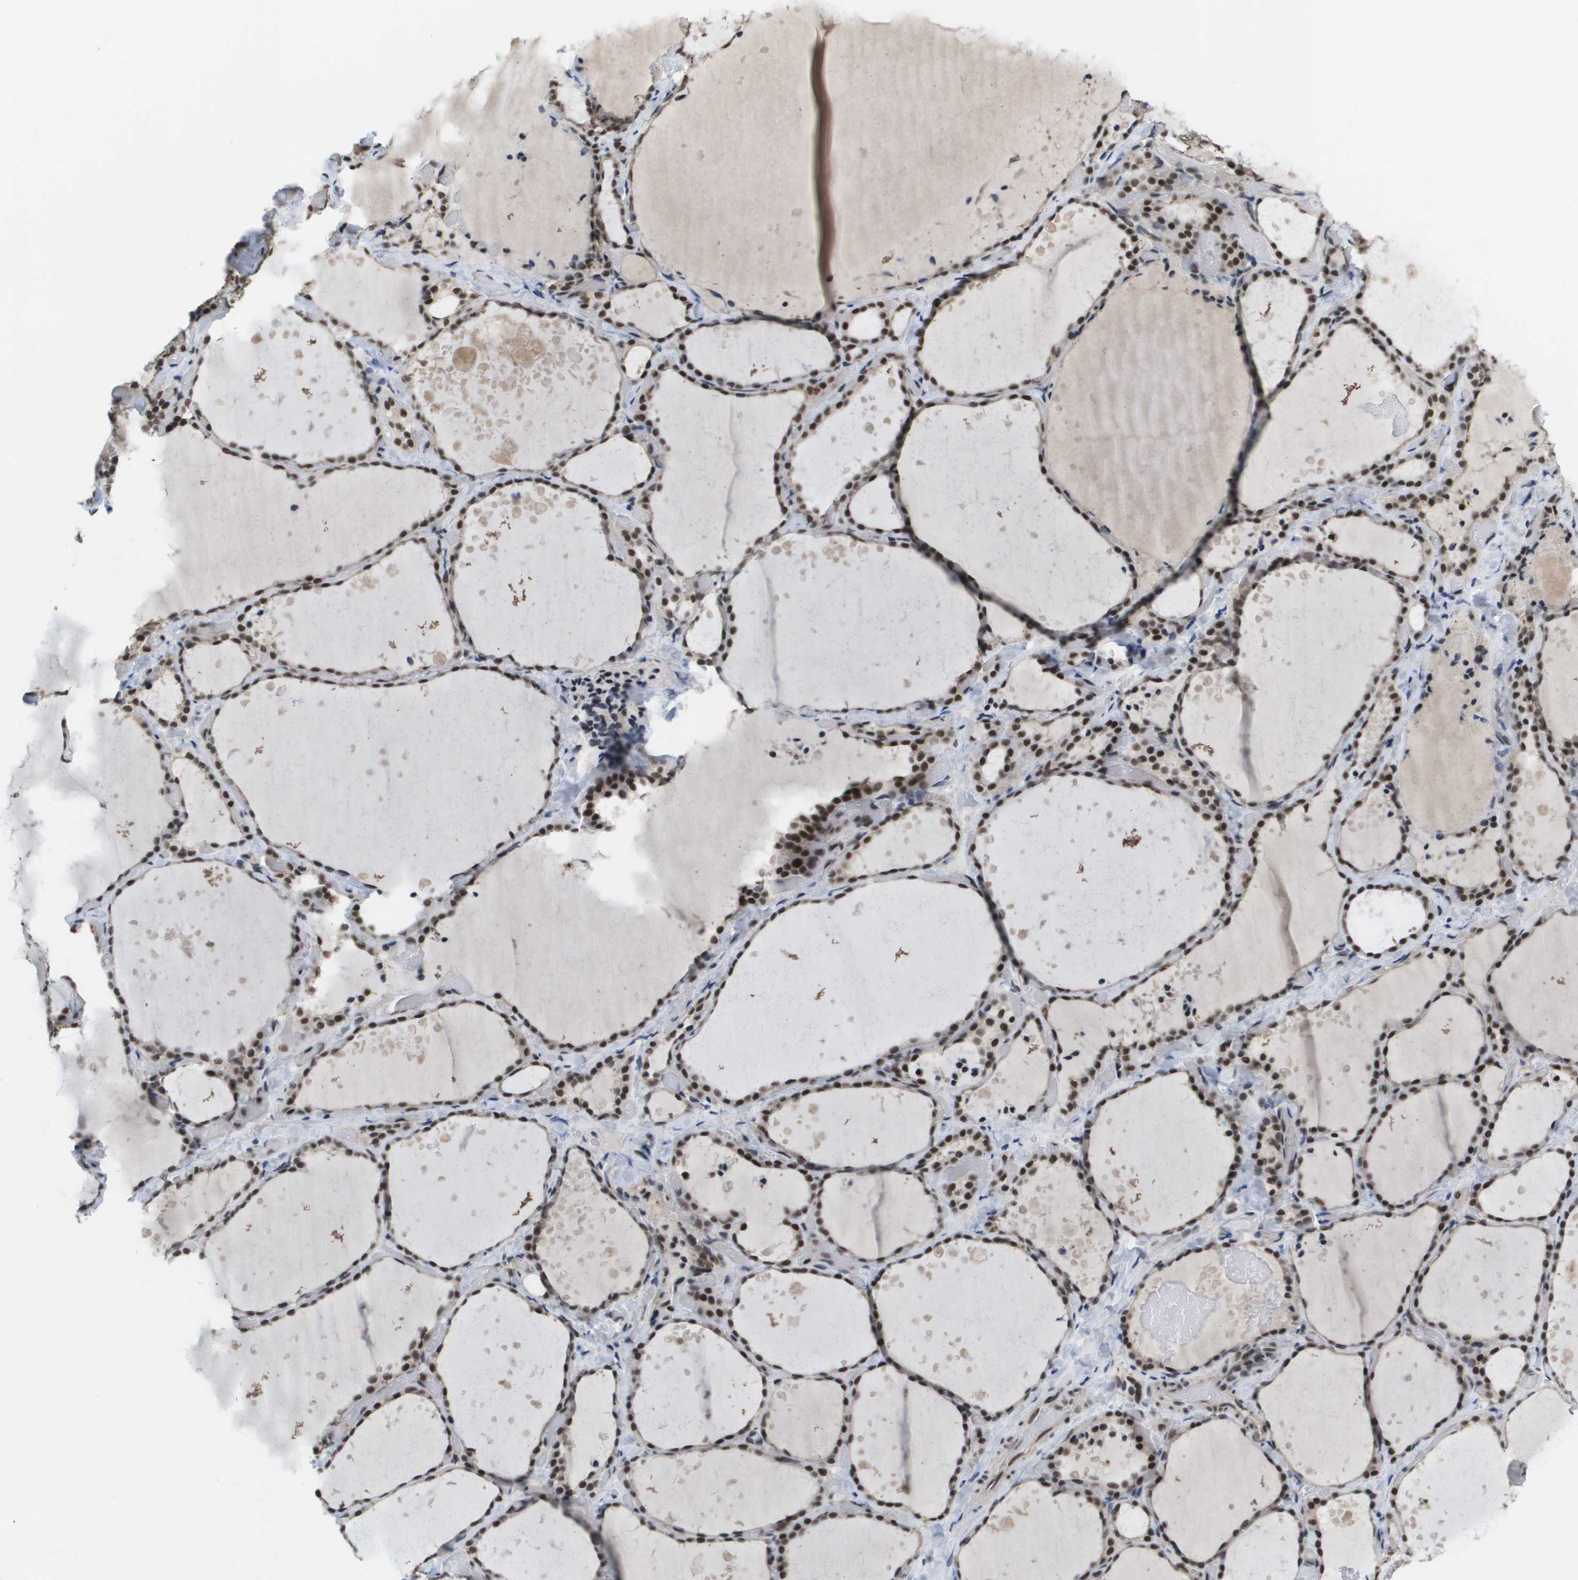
{"staining": {"intensity": "strong", "quantity": "25%-75%", "location": "nuclear"}, "tissue": "thyroid gland", "cell_type": "Glandular cells", "image_type": "normal", "snomed": [{"axis": "morphology", "description": "Normal tissue, NOS"}, {"axis": "topography", "description": "Thyroid gland"}], "caption": "Human thyroid gland stained for a protein (brown) shows strong nuclear positive positivity in about 25%-75% of glandular cells.", "gene": "ISY1", "patient": {"sex": "female", "age": 44}}